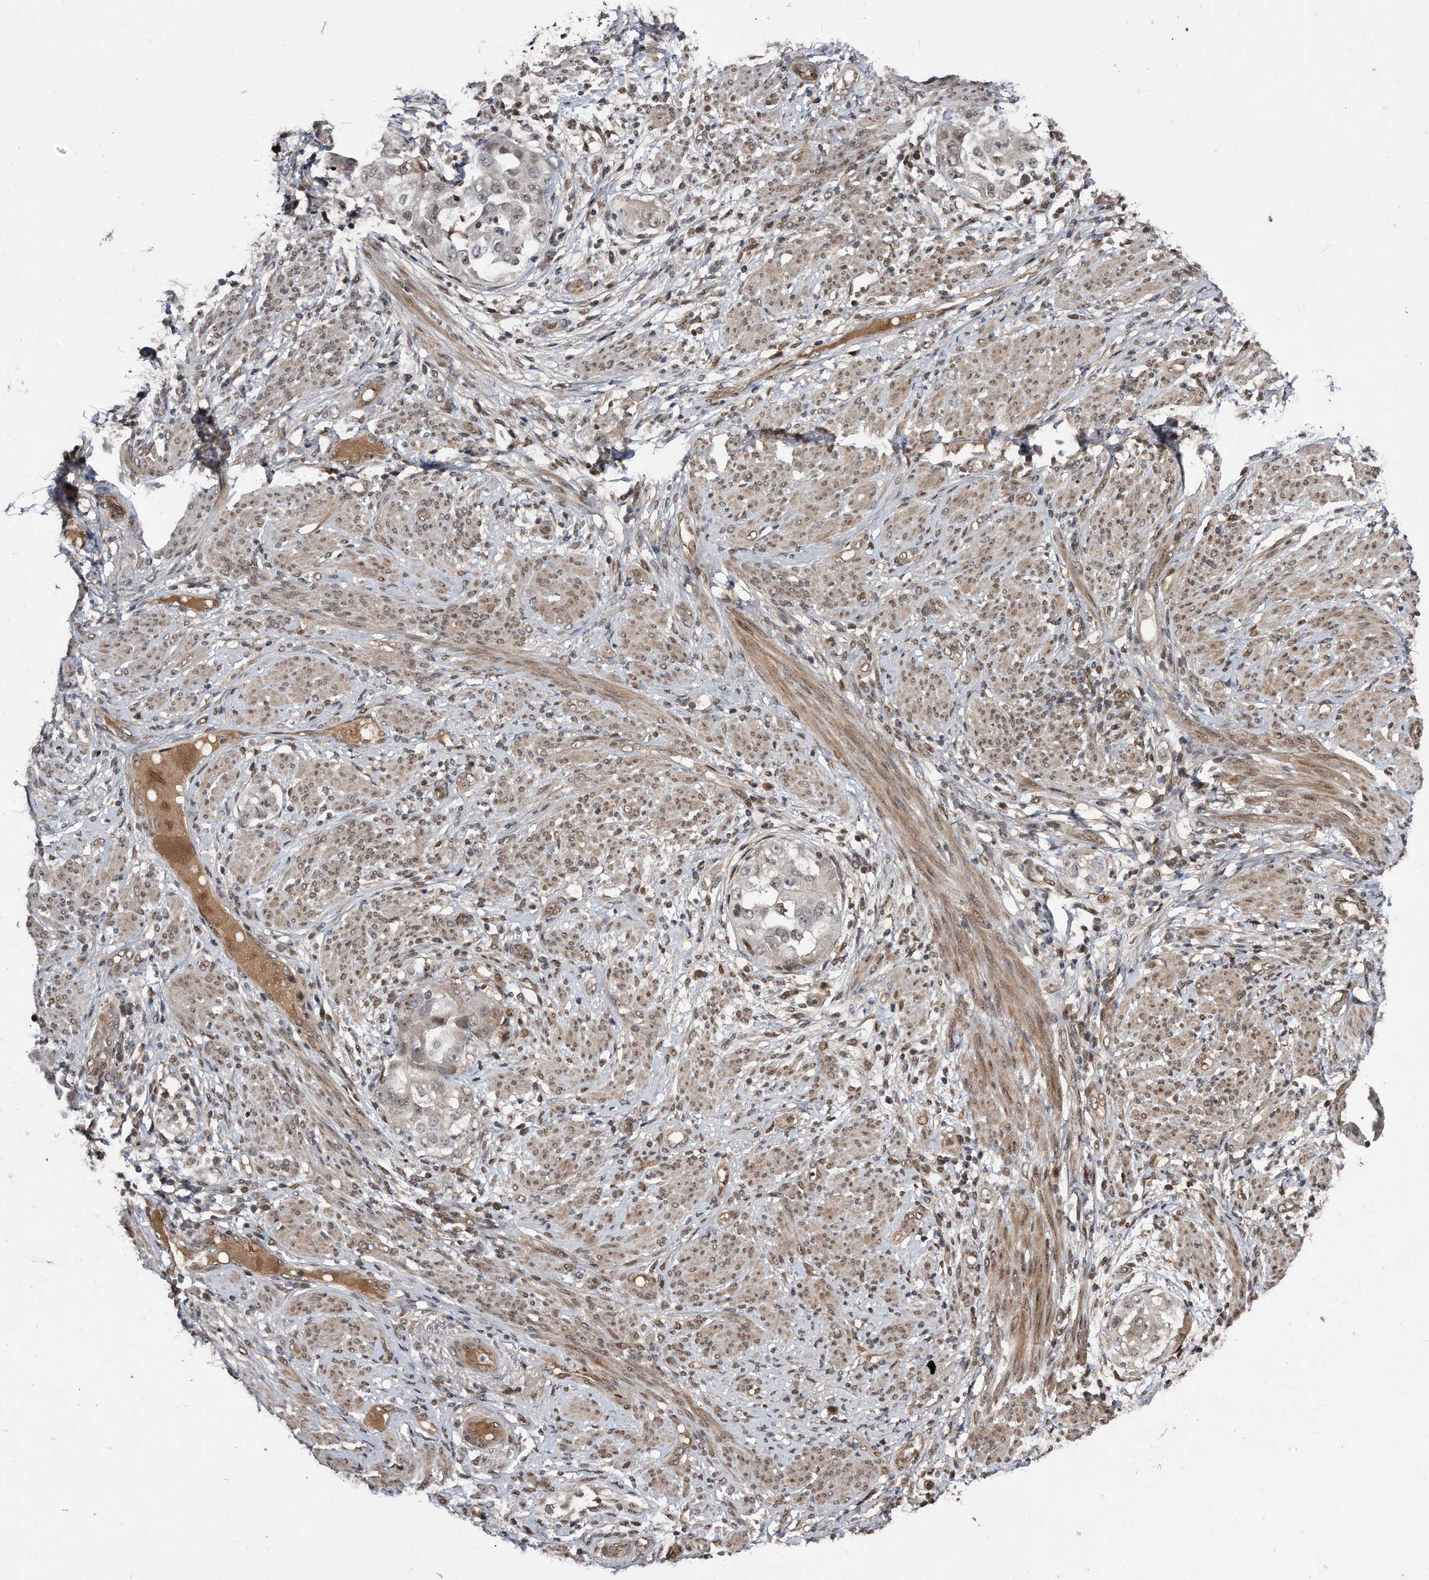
{"staining": {"intensity": "weak", "quantity": "<25%", "location": "nuclear"}, "tissue": "endometrial cancer", "cell_type": "Tumor cells", "image_type": "cancer", "snomed": [{"axis": "morphology", "description": "Adenocarcinoma, NOS"}, {"axis": "topography", "description": "Endometrium"}], "caption": "Immunohistochemistry (IHC) histopathology image of endometrial cancer (adenocarcinoma) stained for a protein (brown), which exhibits no staining in tumor cells. Nuclei are stained in blue.", "gene": "RAD23B", "patient": {"sex": "female", "age": 85}}